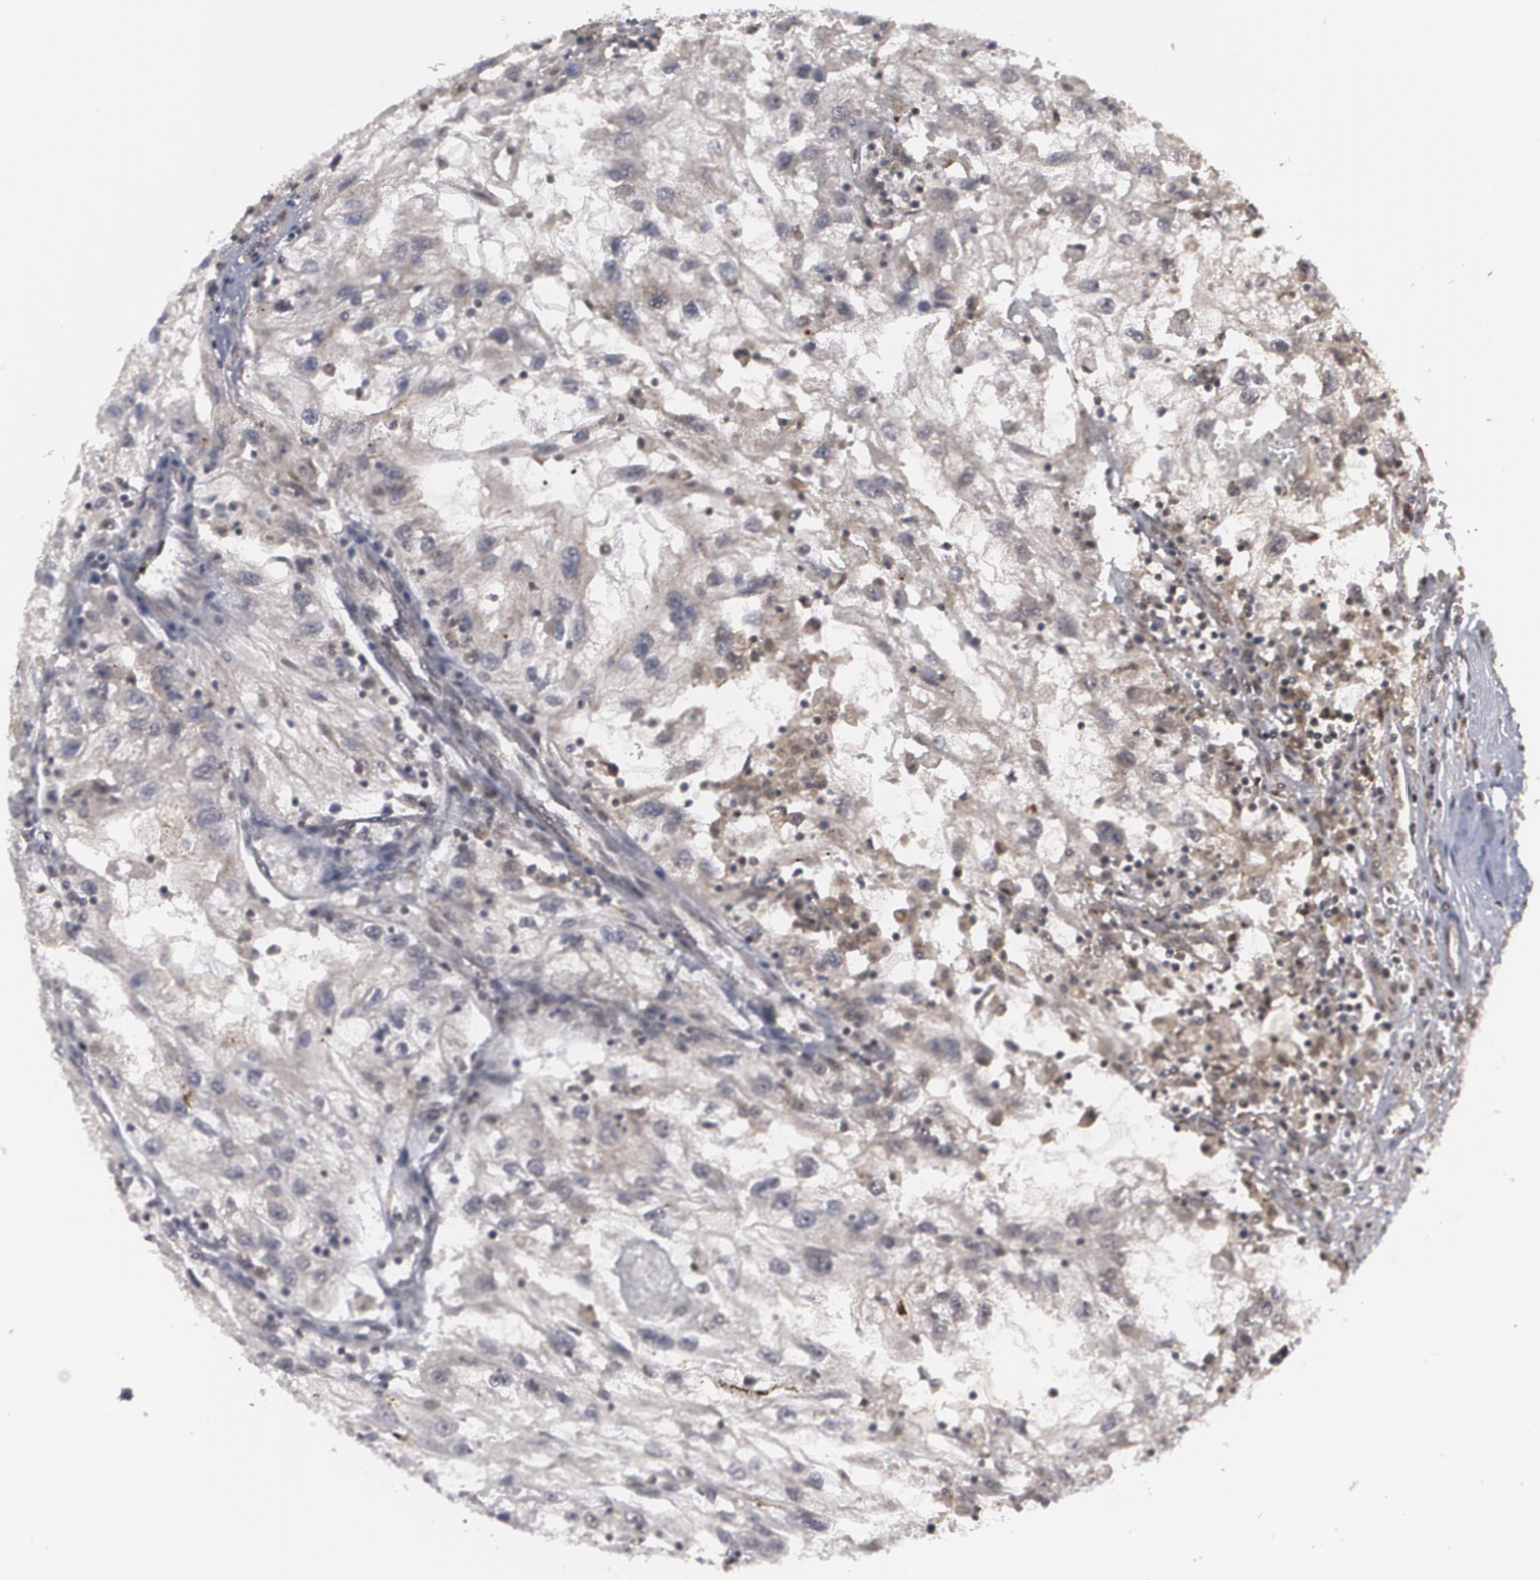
{"staining": {"intensity": "weak", "quantity": ">75%", "location": "nuclear"}, "tissue": "renal cancer", "cell_type": "Tumor cells", "image_type": "cancer", "snomed": [{"axis": "morphology", "description": "Normal tissue, NOS"}, {"axis": "morphology", "description": "Adenocarcinoma, NOS"}, {"axis": "topography", "description": "Kidney"}], "caption": "The micrograph shows staining of renal adenocarcinoma, revealing weak nuclear protein staining (brown color) within tumor cells.", "gene": "INTS6", "patient": {"sex": "male", "age": 71}}